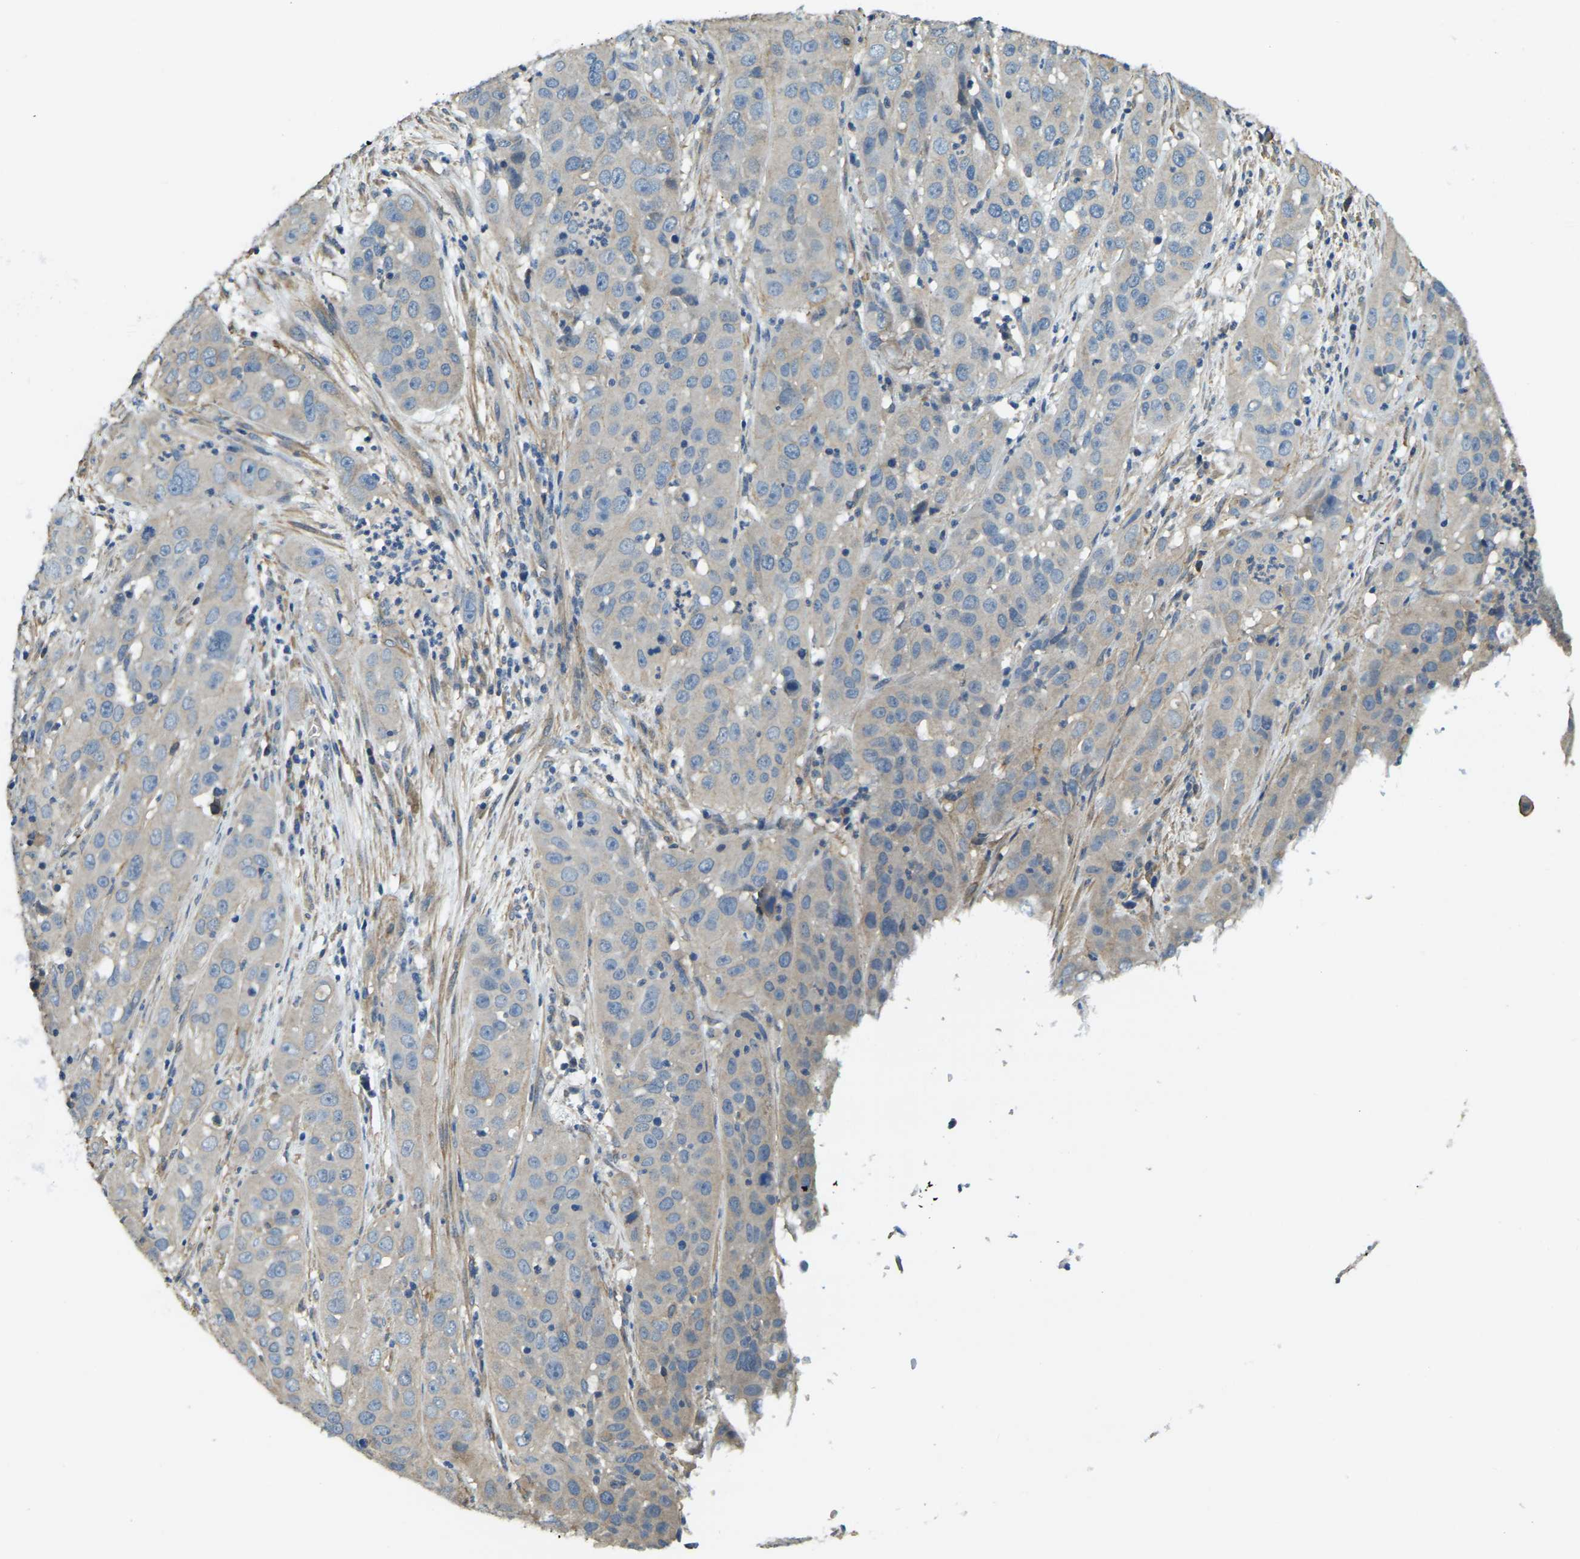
{"staining": {"intensity": "negative", "quantity": "none", "location": "none"}, "tissue": "cervical cancer", "cell_type": "Tumor cells", "image_type": "cancer", "snomed": [{"axis": "morphology", "description": "Squamous cell carcinoma, NOS"}, {"axis": "topography", "description": "Cervix"}], "caption": "High magnification brightfield microscopy of cervical cancer (squamous cell carcinoma) stained with DAB (brown) and counterstained with hematoxylin (blue): tumor cells show no significant staining. (Immunohistochemistry, brightfield microscopy, high magnification).", "gene": "ERGIC1", "patient": {"sex": "female", "age": 32}}